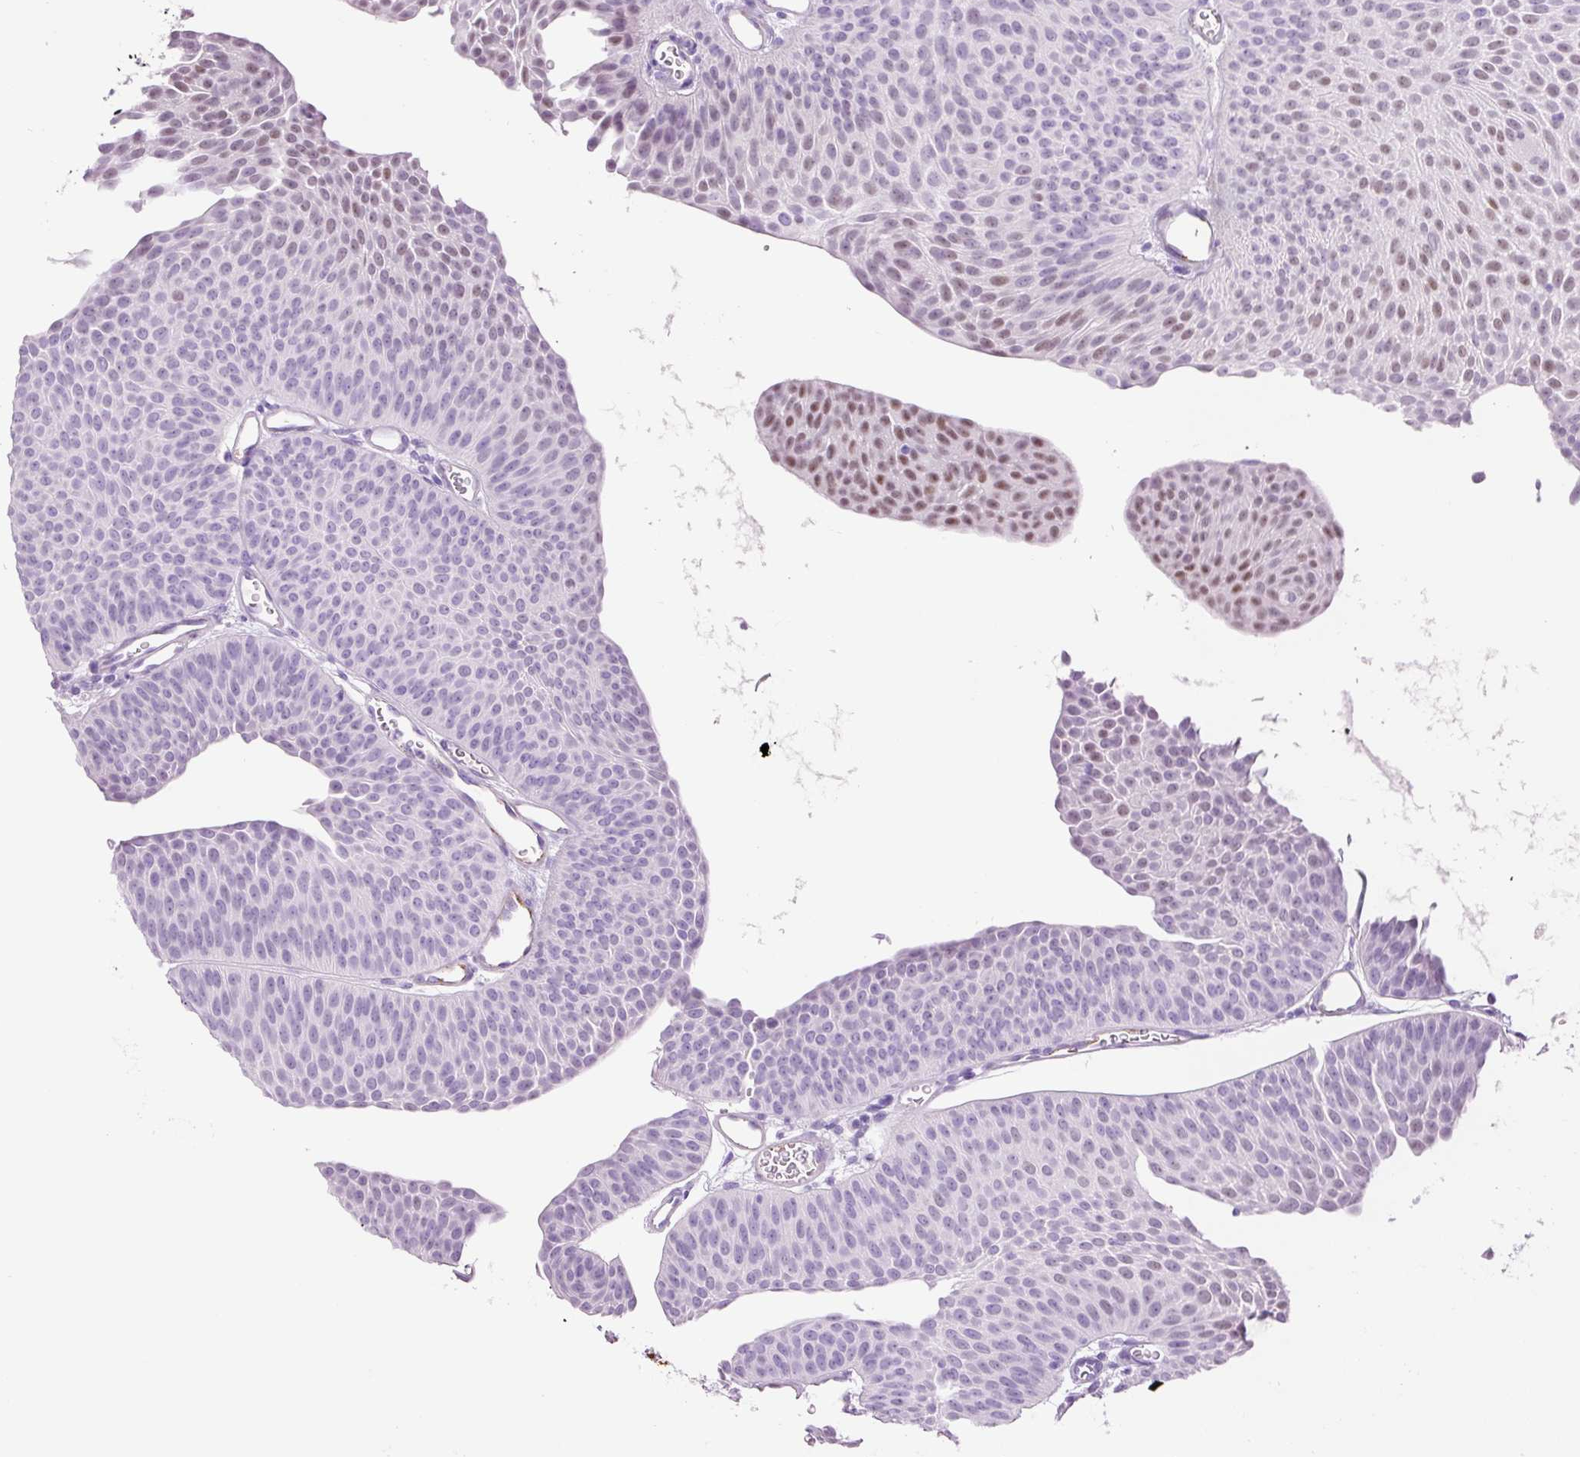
{"staining": {"intensity": "moderate", "quantity": "<25%", "location": "nuclear"}, "tissue": "urothelial cancer", "cell_type": "Tumor cells", "image_type": "cancer", "snomed": [{"axis": "morphology", "description": "Urothelial carcinoma, Low grade"}, {"axis": "topography", "description": "Urinary bladder"}], "caption": "Immunohistochemistry image of urothelial cancer stained for a protein (brown), which shows low levels of moderate nuclear staining in about <25% of tumor cells.", "gene": "ADSS1", "patient": {"sex": "female", "age": 60}}